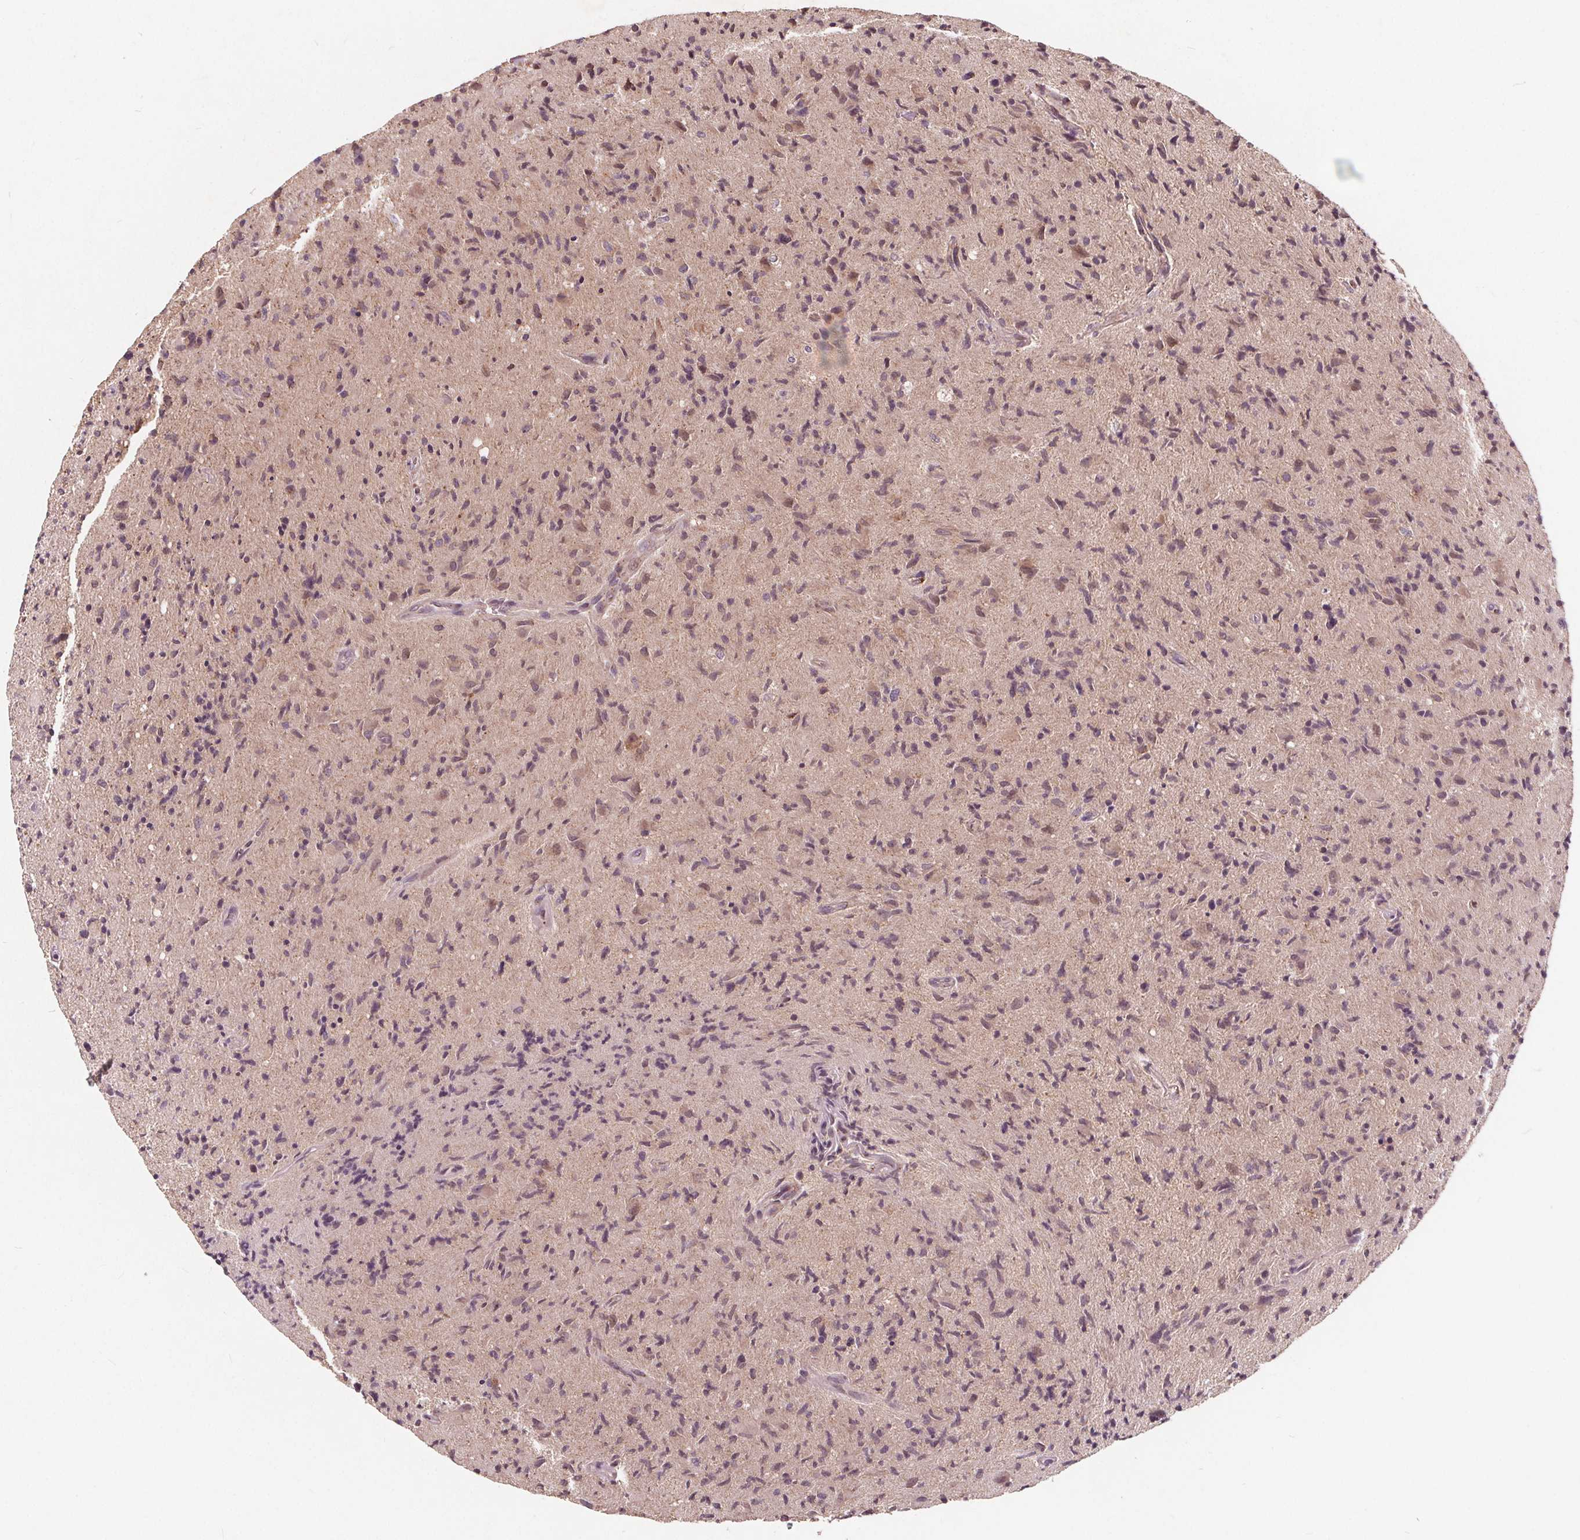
{"staining": {"intensity": "negative", "quantity": "none", "location": "none"}, "tissue": "glioma", "cell_type": "Tumor cells", "image_type": "cancer", "snomed": [{"axis": "morphology", "description": "Glioma, malignant, High grade"}, {"axis": "topography", "description": "Brain"}], "caption": "An image of human glioma is negative for staining in tumor cells.", "gene": "CSNK1G2", "patient": {"sex": "male", "age": 54}}